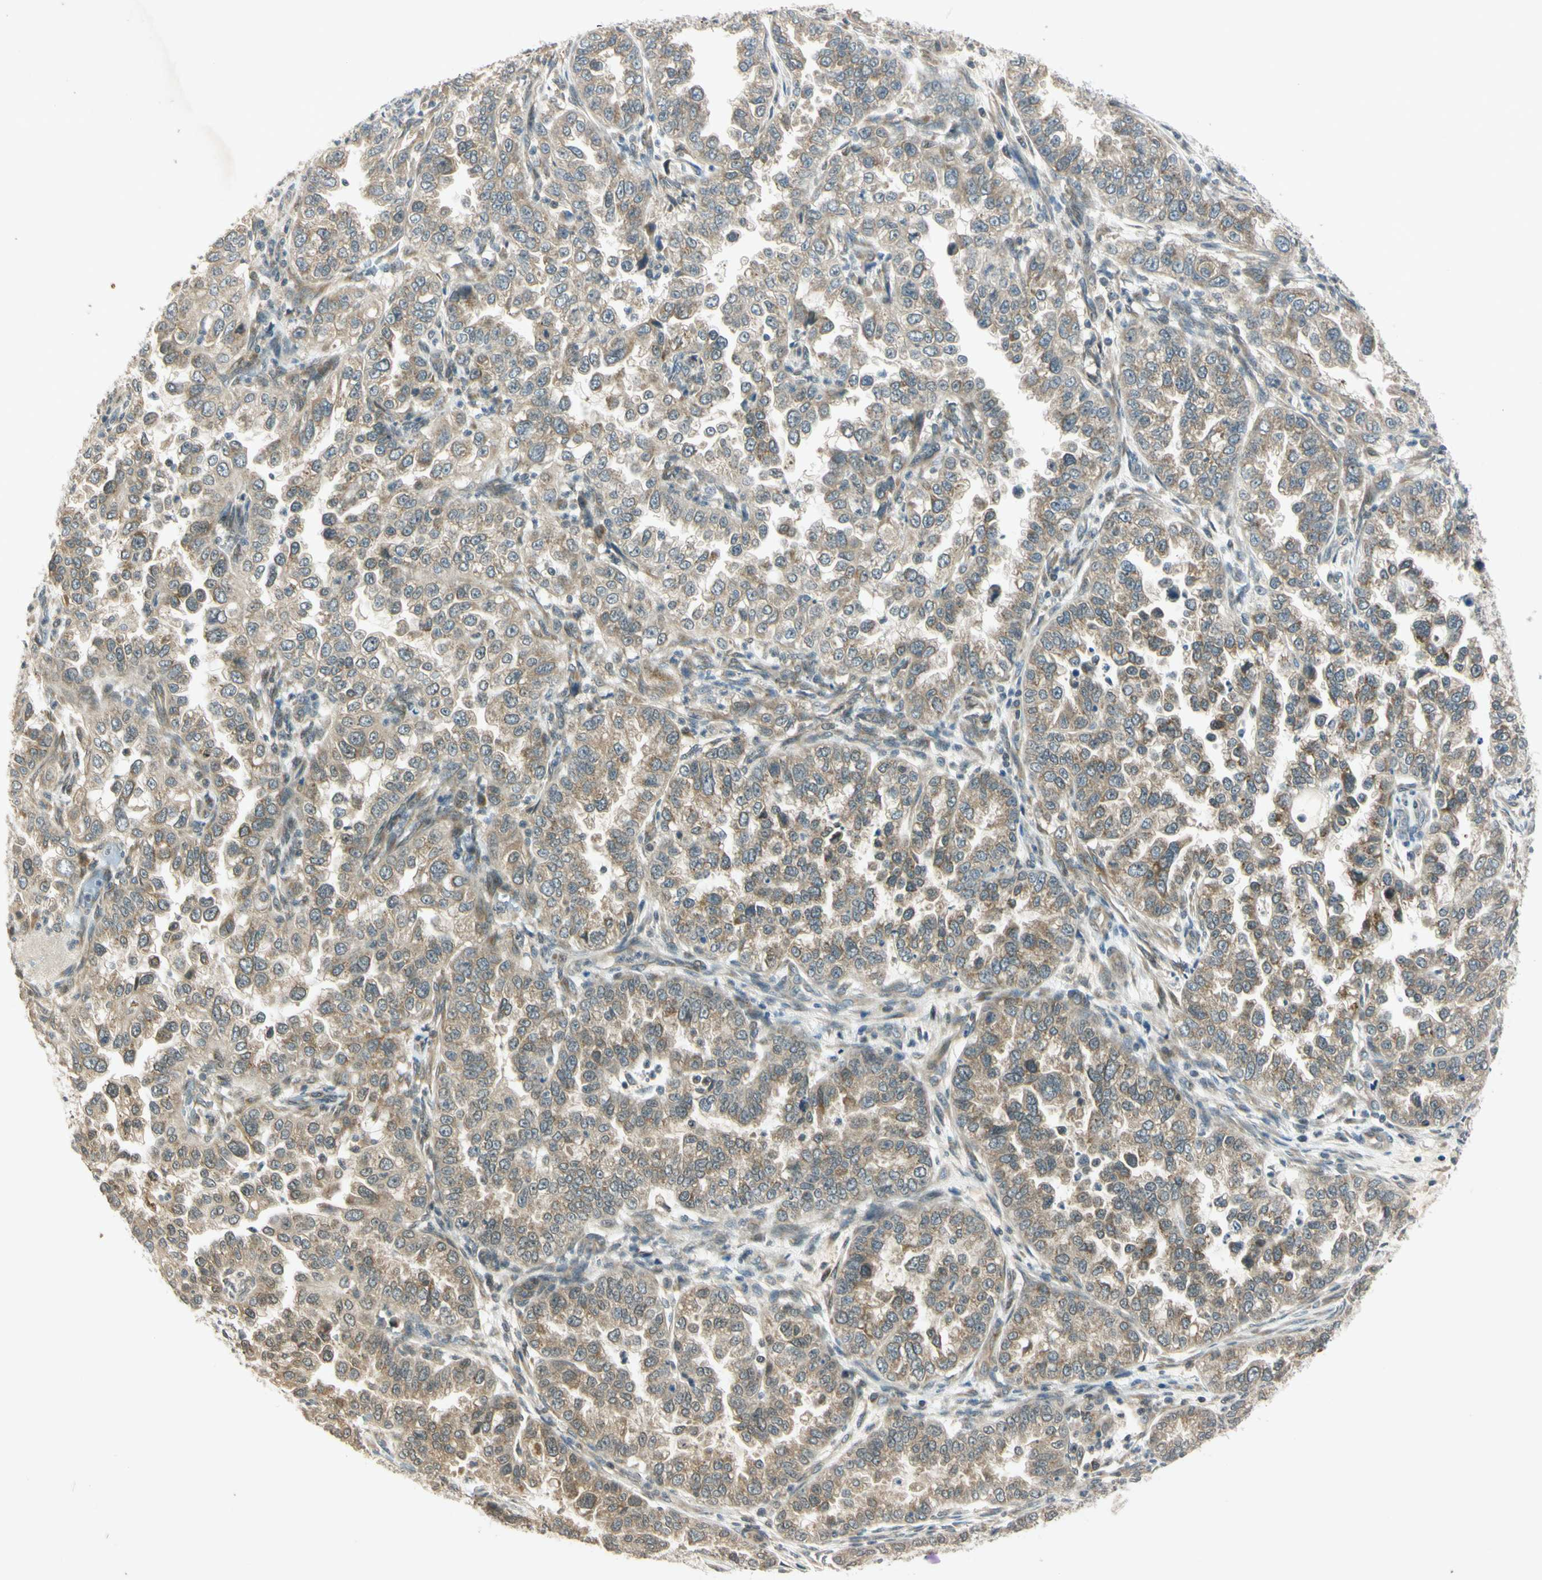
{"staining": {"intensity": "weak", "quantity": "25%-75%", "location": "cytoplasmic/membranous"}, "tissue": "endometrial cancer", "cell_type": "Tumor cells", "image_type": "cancer", "snomed": [{"axis": "morphology", "description": "Adenocarcinoma, NOS"}, {"axis": "topography", "description": "Endometrium"}], "caption": "Adenocarcinoma (endometrial) tissue demonstrates weak cytoplasmic/membranous staining in approximately 25%-75% of tumor cells, visualized by immunohistochemistry. The staining was performed using DAB to visualize the protein expression in brown, while the nuclei were stained in blue with hematoxylin (Magnification: 20x).", "gene": "RPS6KB2", "patient": {"sex": "female", "age": 85}}